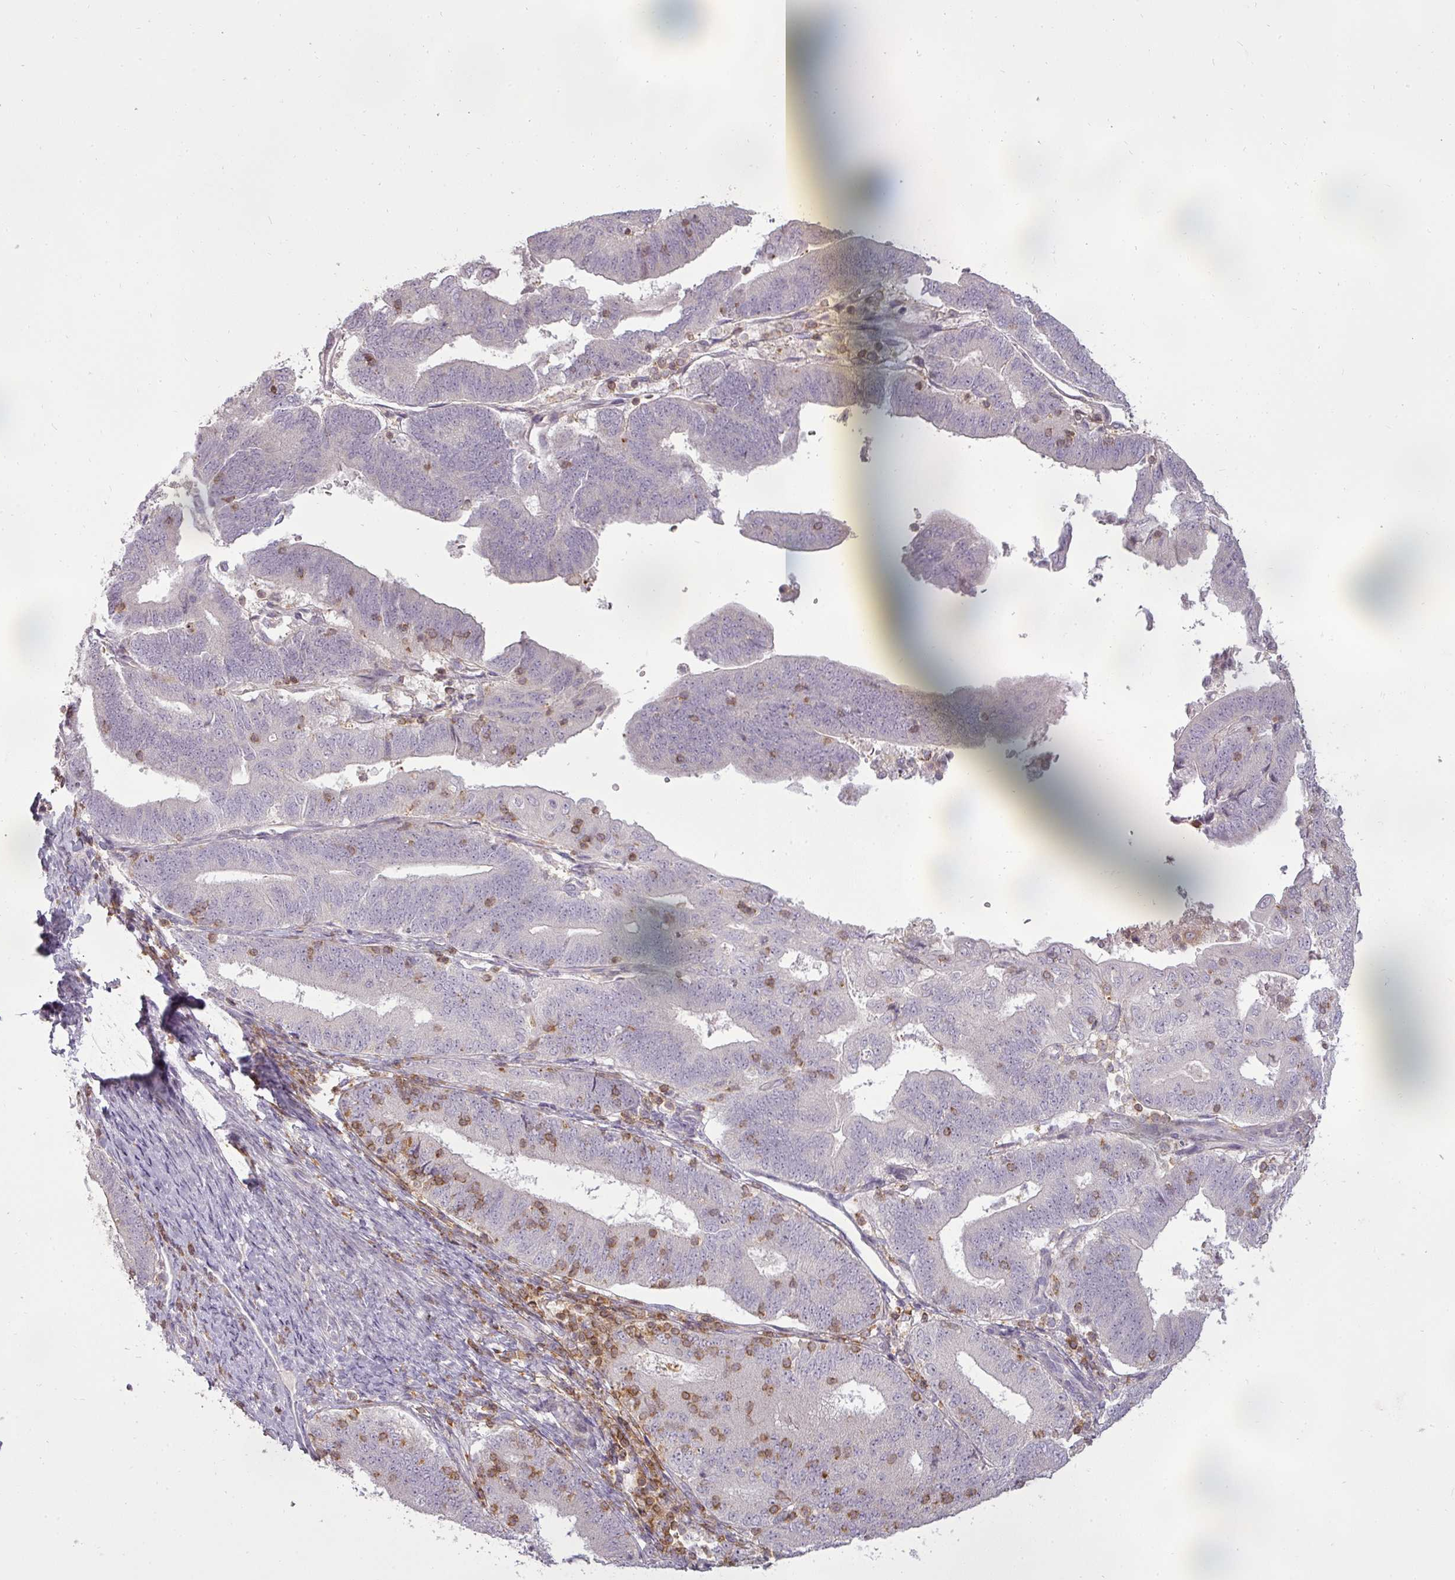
{"staining": {"intensity": "negative", "quantity": "none", "location": "none"}, "tissue": "endometrial cancer", "cell_type": "Tumor cells", "image_type": "cancer", "snomed": [{"axis": "morphology", "description": "Adenocarcinoma, NOS"}, {"axis": "topography", "description": "Endometrium"}], "caption": "The immunohistochemistry histopathology image has no significant positivity in tumor cells of endometrial cancer (adenocarcinoma) tissue. The staining was performed using DAB (3,3'-diaminobenzidine) to visualize the protein expression in brown, while the nuclei were stained in blue with hematoxylin (Magnification: 20x).", "gene": "STK4", "patient": {"sex": "female", "age": 70}}